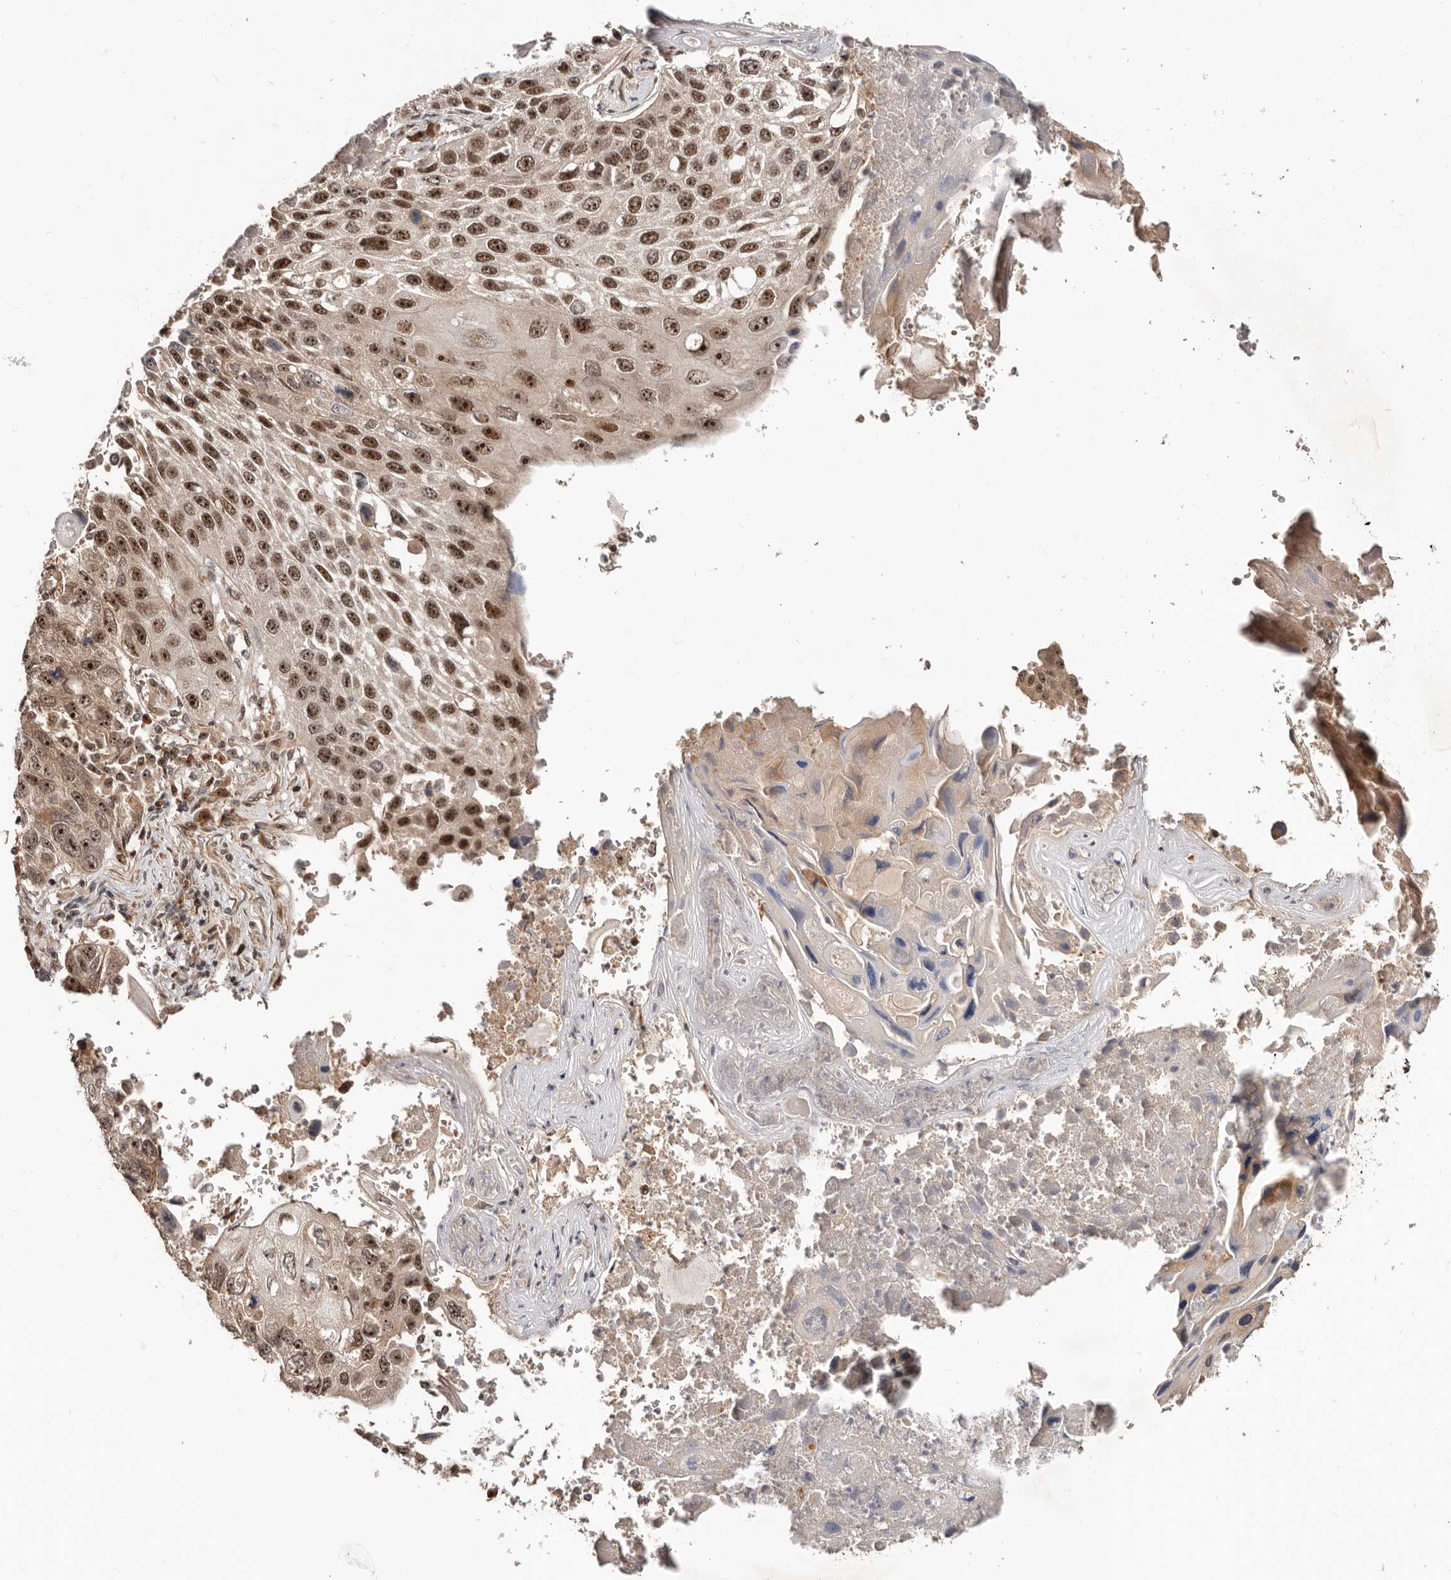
{"staining": {"intensity": "strong", "quantity": ">75%", "location": "nuclear"}, "tissue": "lung cancer", "cell_type": "Tumor cells", "image_type": "cancer", "snomed": [{"axis": "morphology", "description": "Squamous cell carcinoma, NOS"}, {"axis": "topography", "description": "Lung"}], "caption": "Human lung cancer stained for a protein (brown) shows strong nuclear positive expression in about >75% of tumor cells.", "gene": "APOL6", "patient": {"sex": "male", "age": 61}}